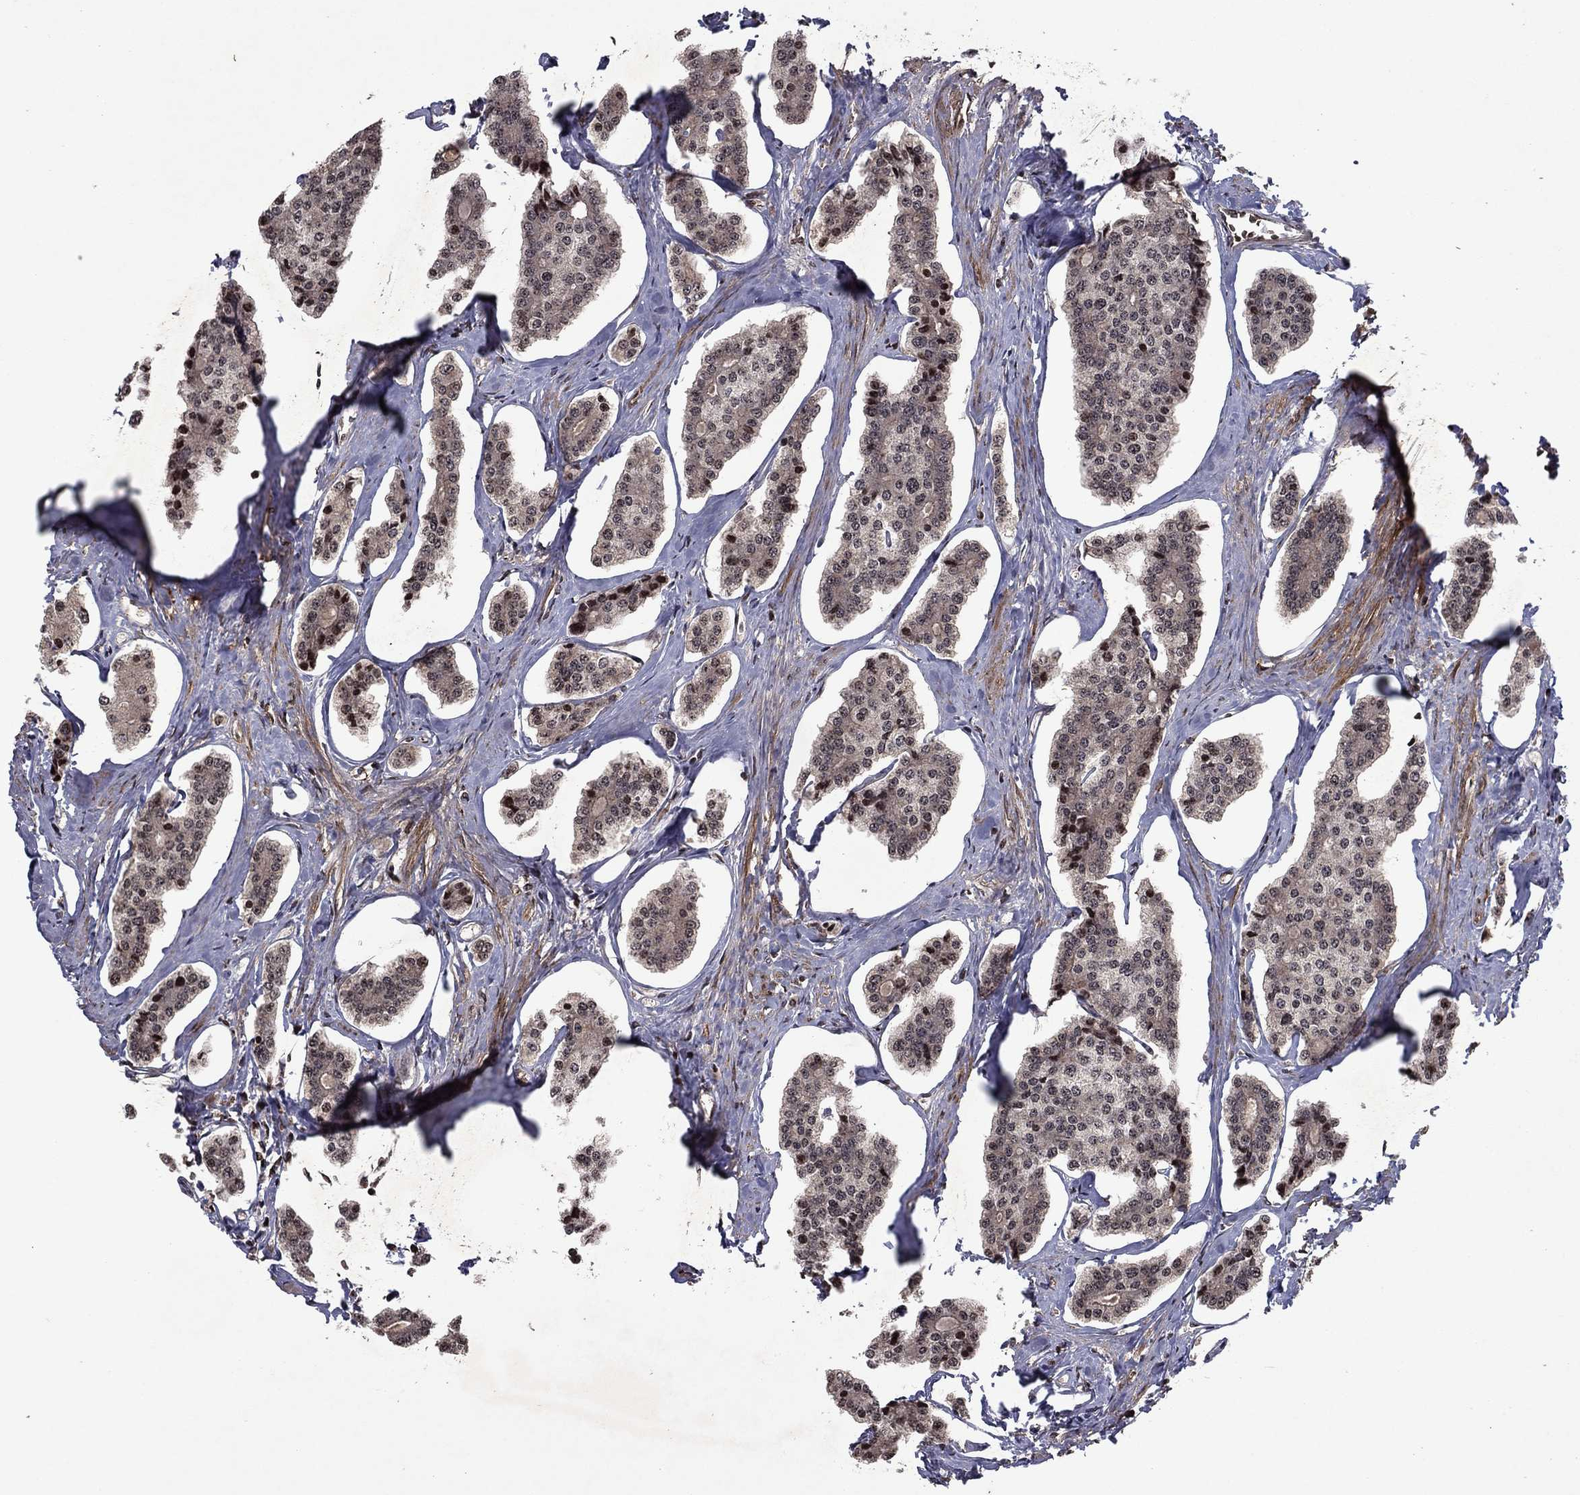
{"staining": {"intensity": "moderate", "quantity": "<25%", "location": "nuclear"}, "tissue": "carcinoid", "cell_type": "Tumor cells", "image_type": "cancer", "snomed": [{"axis": "morphology", "description": "Carcinoid, malignant, NOS"}, {"axis": "topography", "description": "Small intestine"}], "caption": "High-power microscopy captured an immunohistochemistry photomicrograph of carcinoid, revealing moderate nuclear positivity in about <25% of tumor cells.", "gene": "SORBS1", "patient": {"sex": "female", "age": 65}}